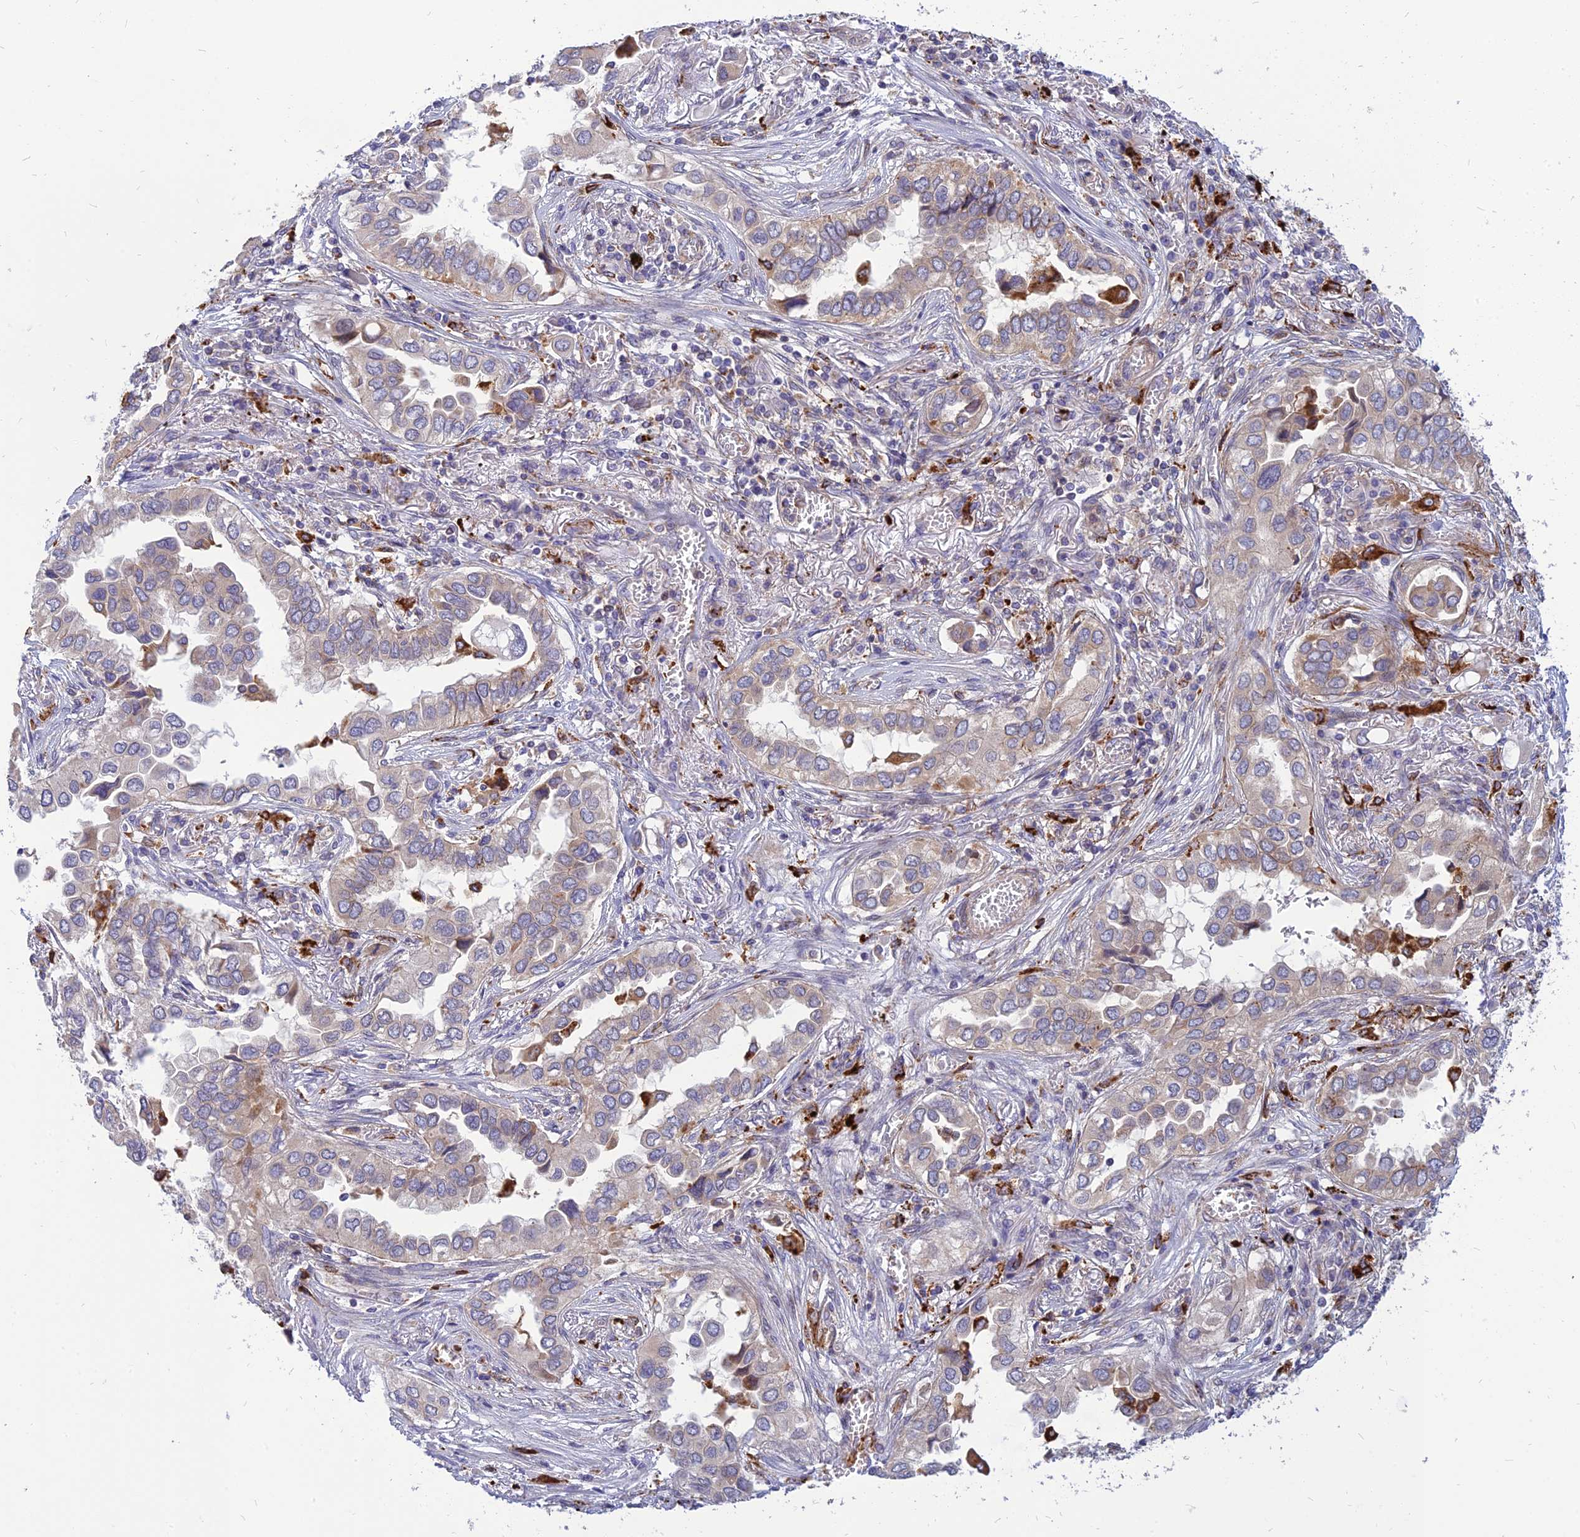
{"staining": {"intensity": "weak", "quantity": "<25%", "location": "cytoplasmic/membranous"}, "tissue": "lung cancer", "cell_type": "Tumor cells", "image_type": "cancer", "snomed": [{"axis": "morphology", "description": "Adenocarcinoma, NOS"}, {"axis": "topography", "description": "Lung"}], "caption": "Adenocarcinoma (lung) was stained to show a protein in brown. There is no significant staining in tumor cells.", "gene": "PHKA2", "patient": {"sex": "female", "age": 76}}